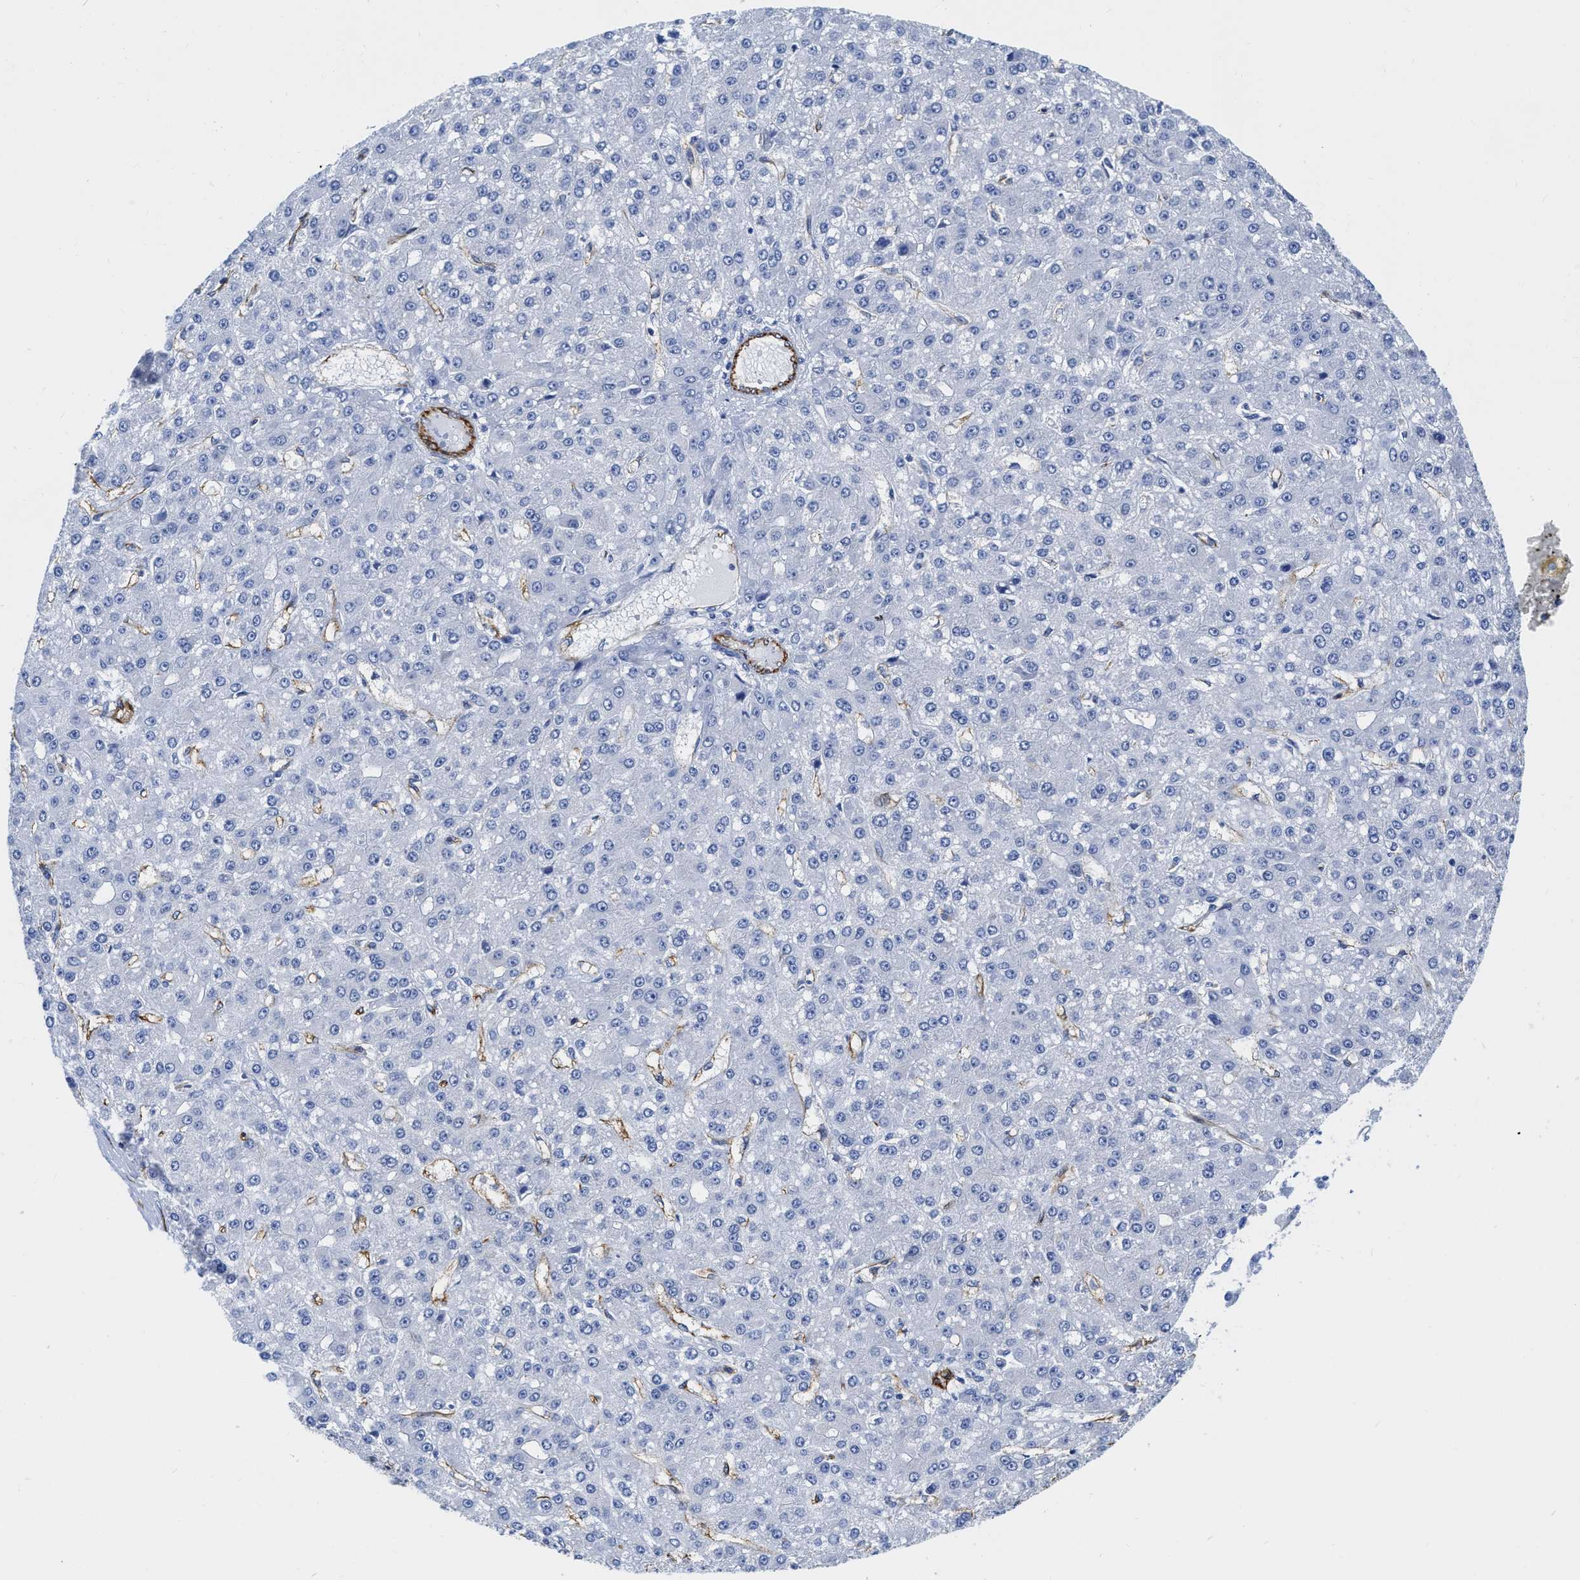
{"staining": {"intensity": "negative", "quantity": "none", "location": "none"}, "tissue": "liver cancer", "cell_type": "Tumor cells", "image_type": "cancer", "snomed": [{"axis": "morphology", "description": "Carcinoma, Hepatocellular, NOS"}, {"axis": "topography", "description": "Liver"}], "caption": "Immunohistochemistry of hepatocellular carcinoma (liver) demonstrates no expression in tumor cells.", "gene": "TVP23B", "patient": {"sex": "male", "age": 67}}